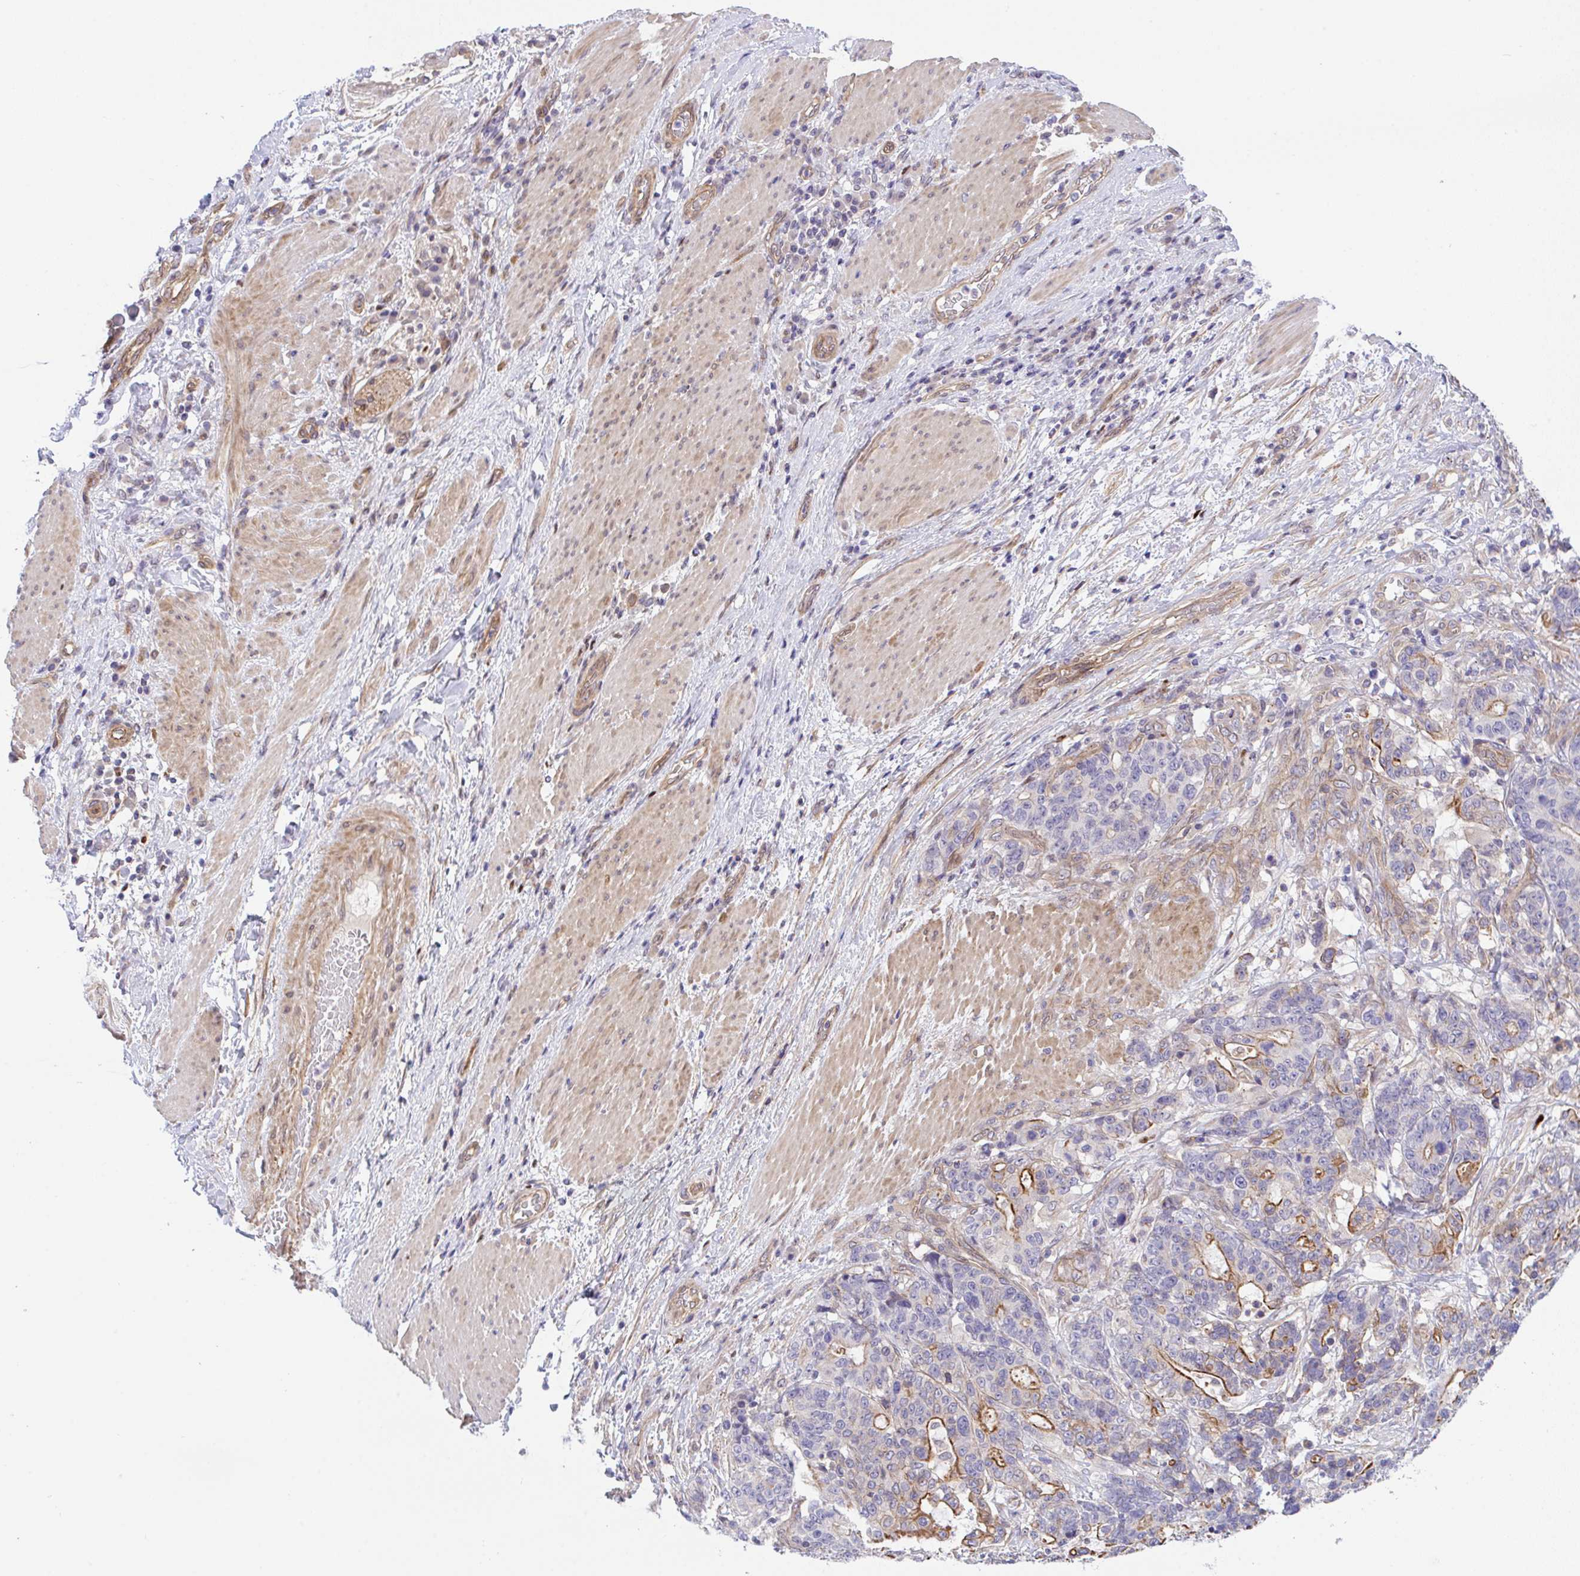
{"staining": {"intensity": "moderate", "quantity": "<25%", "location": "cytoplasmic/membranous"}, "tissue": "stomach cancer", "cell_type": "Tumor cells", "image_type": "cancer", "snomed": [{"axis": "morphology", "description": "Normal tissue, NOS"}, {"axis": "morphology", "description": "Adenocarcinoma, NOS"}, {"axis": "topography", "description": "Stomach"}], "caption": "Human stomach adenocarcinoma stained with a brown dye reveals moderate cytoplasmic/membranous positive staining in about <25% of tumor cells.", "gene": "ZBED3", "patient": {"sex": "female", "age": 64}}